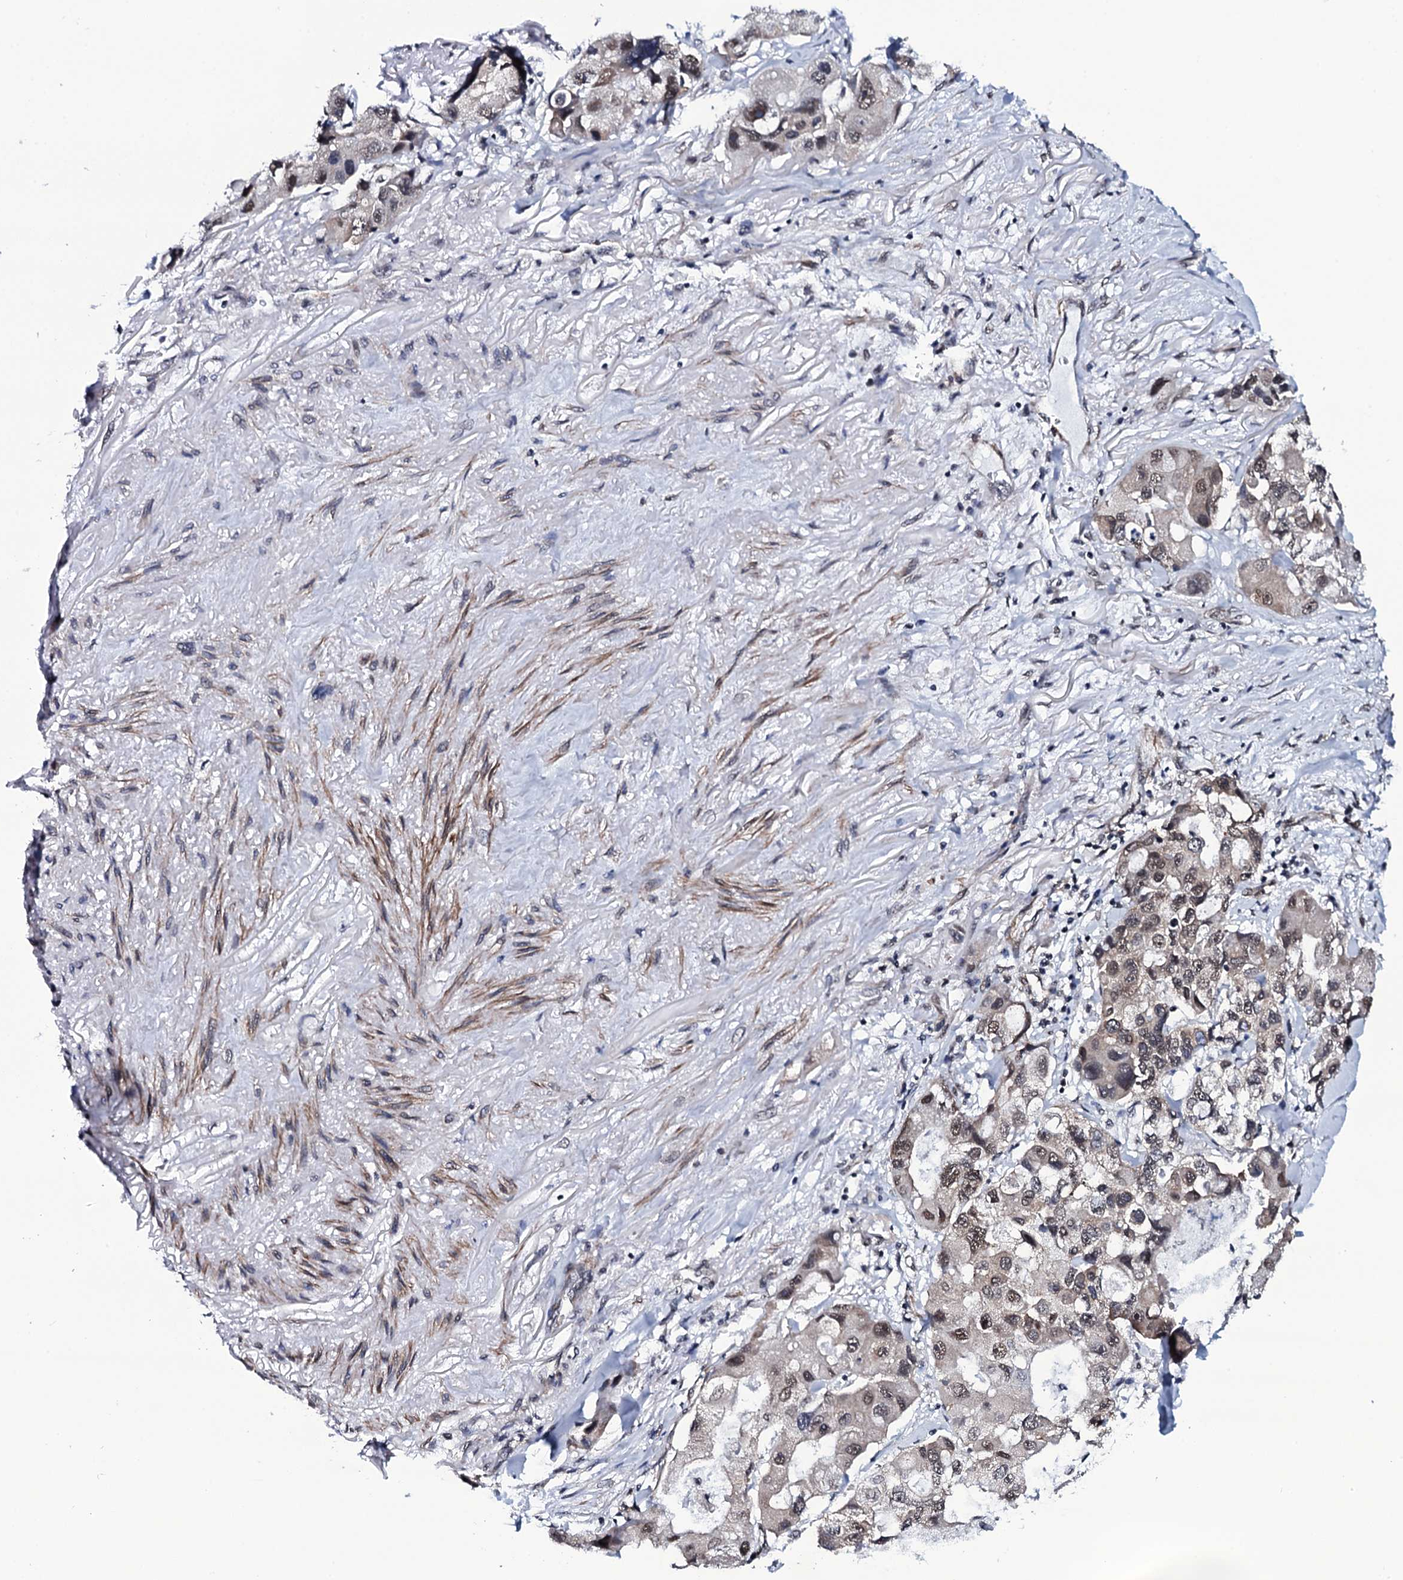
{"staining": {"intensity": "moderate", "quantity": ">75%", "location": "nuclear"}, "tissue": "lung cancer", "cell_type": "Tumor cells", "image_type": "cancer", "snomed": [{"axis": "morphology", "description": "Adenocarcinoma, NOS"}, {"axis": "topography", "description": "Lung"}], "caption": "Lung adenocarcinoma stained for a protein (brown) shows moderate nuclear positive expression in approximately >75% of tumor cells.", "gene": "CWC15", "patient": {"sex": "female", "age": 54}}